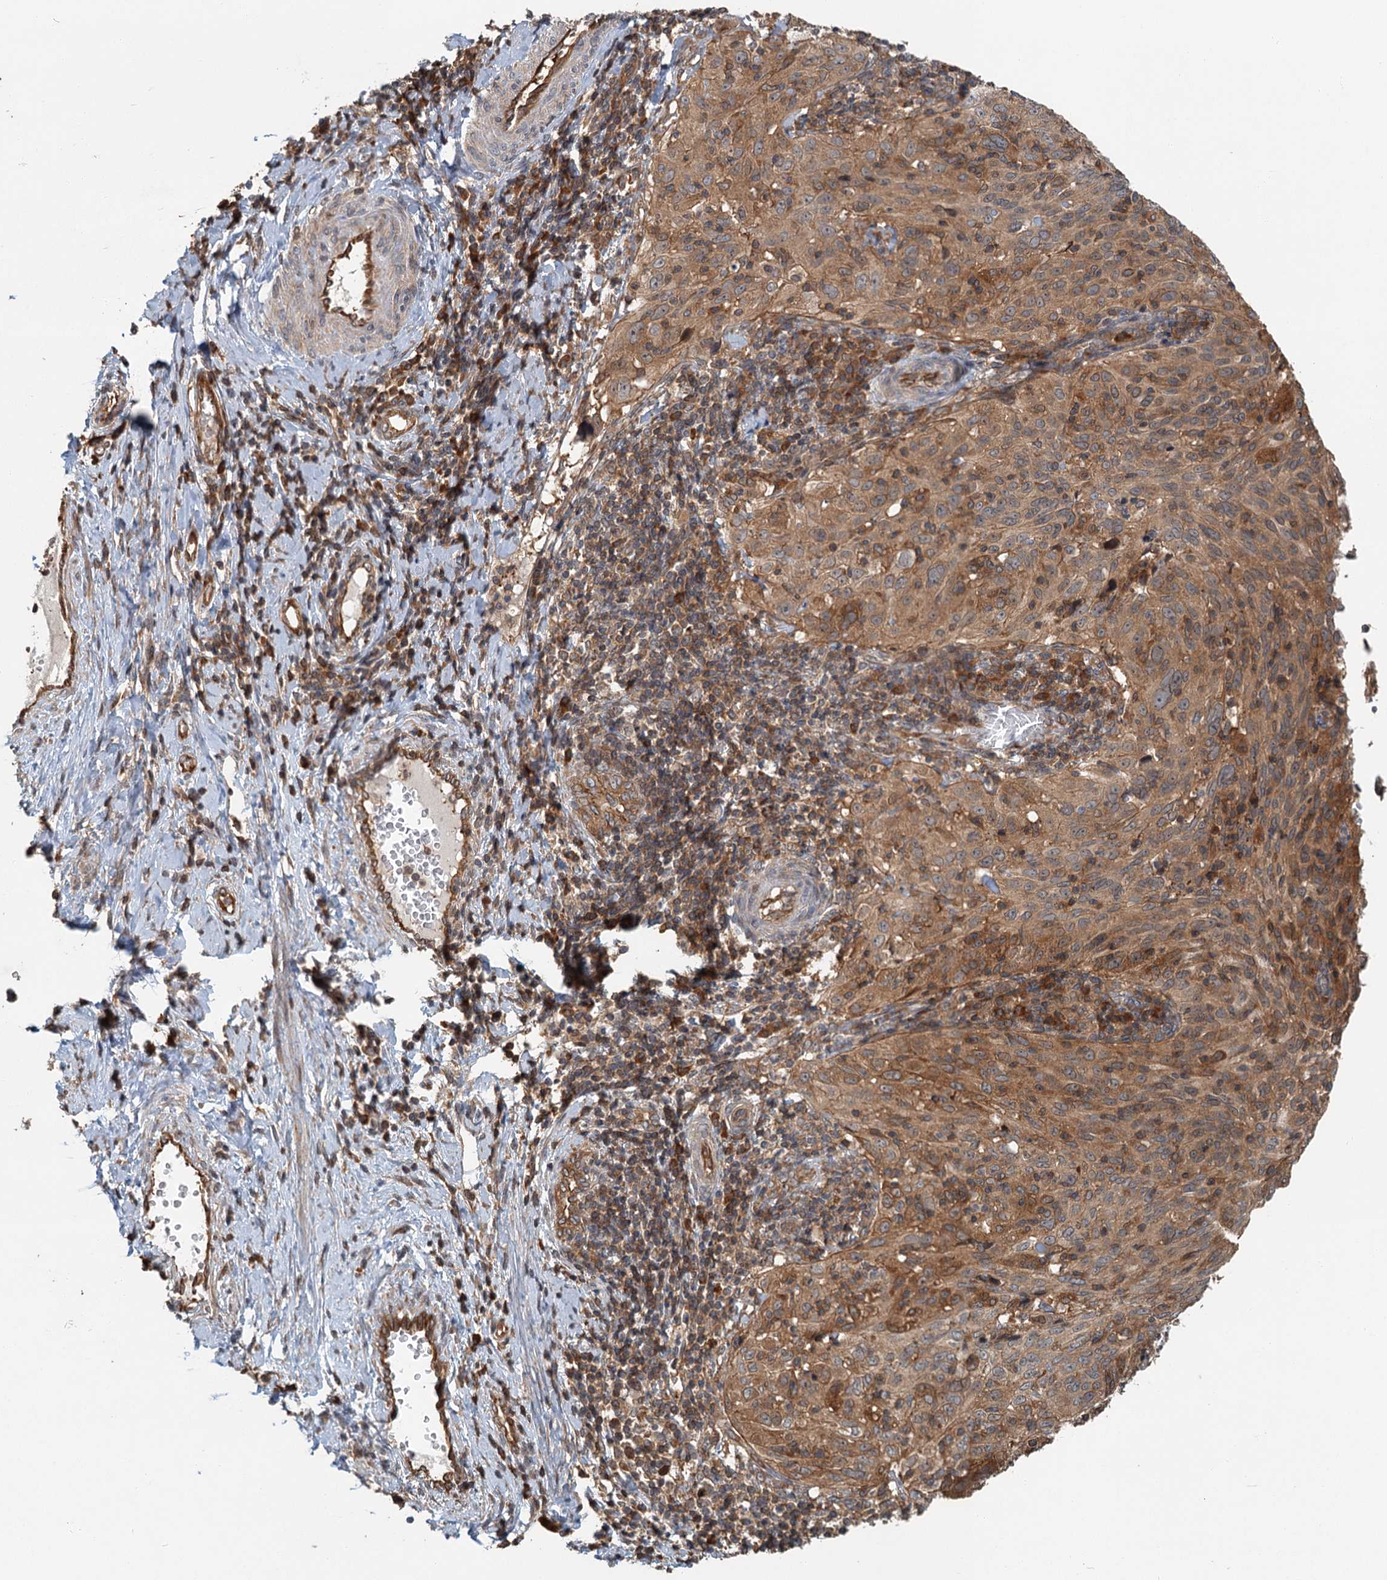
{"staining": {"intensity": "moderate", "quantity": ">75%", "location": "cytoplasmic/membranous"}, "tissue": "cervical cancer", "cell_type": "Tumor cells", "image_type": "cancer", "snomed": [{"axis": "morphology", "description": "Squamous cell carcinoma, NOS"}, {"axis": "topography", "description": "Cervix"}], "caption": "Squamous cell carcinoma (cervical) stained with a protein marker displays moderate staining in tumor cells.", "gene": "ZNF527", "patient": {"sex": "female", "age": 31}}